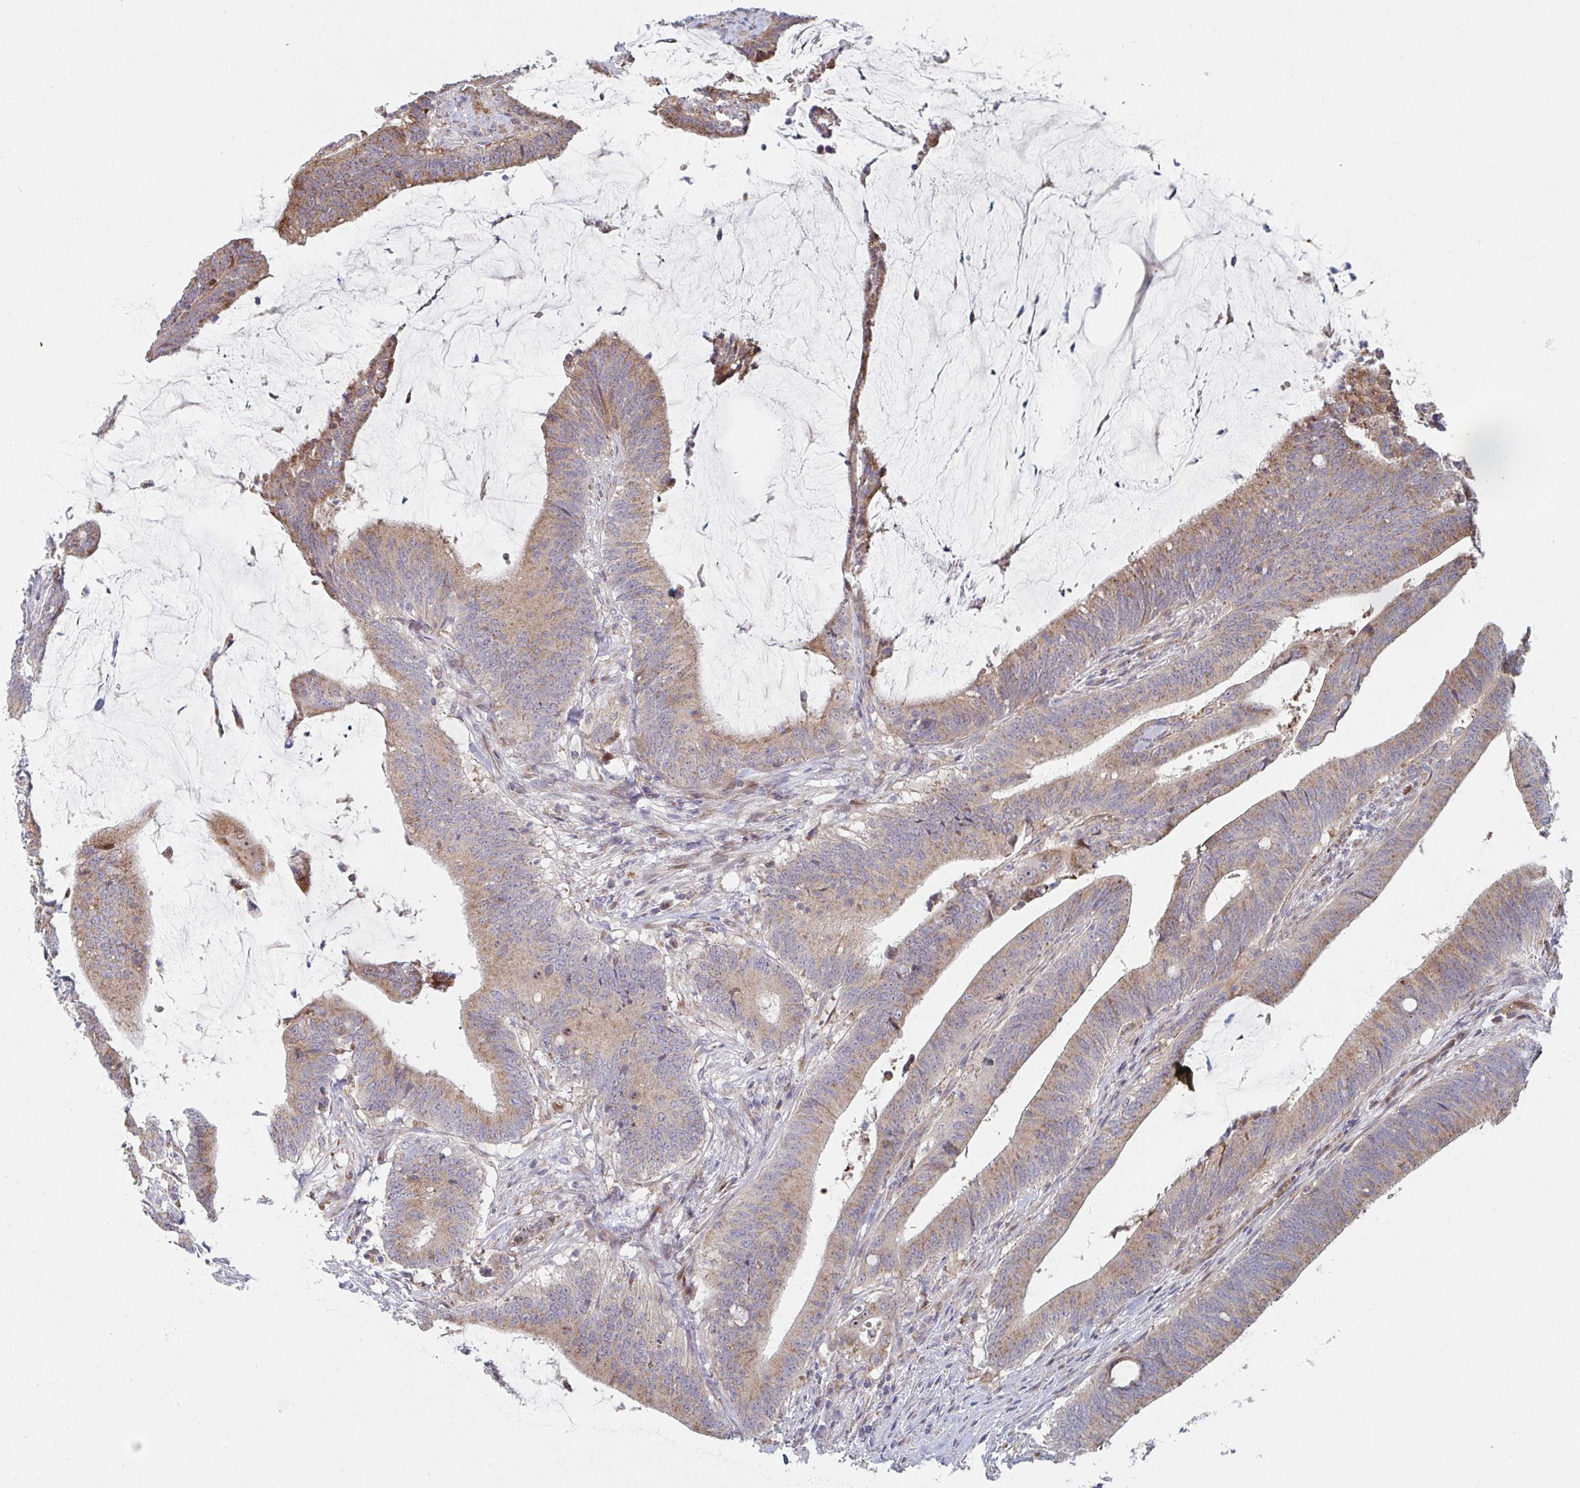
{"staining": {"intensity": "moderate", "quantity": ">75%", "location": "cytoplasmic/membranous"}, "tissue": "colorectal cancer", "cell_type": "Tumor cells", "image_type": "cancer", "snomed": [{"axis": "morphology", "description": "Adenocarcinoma, NOS"}, {"axis": "topography", "description": "Colon"}], "caption": "Immunohistochemistry of colorectal cancer (adenocarcinoma) reveals medium levels of moderate cytoplasmic/membranous positivity in about >75% of tumor cells.", "gene": "ZNF644", "patient": {"sex": "female", "age": 43}}